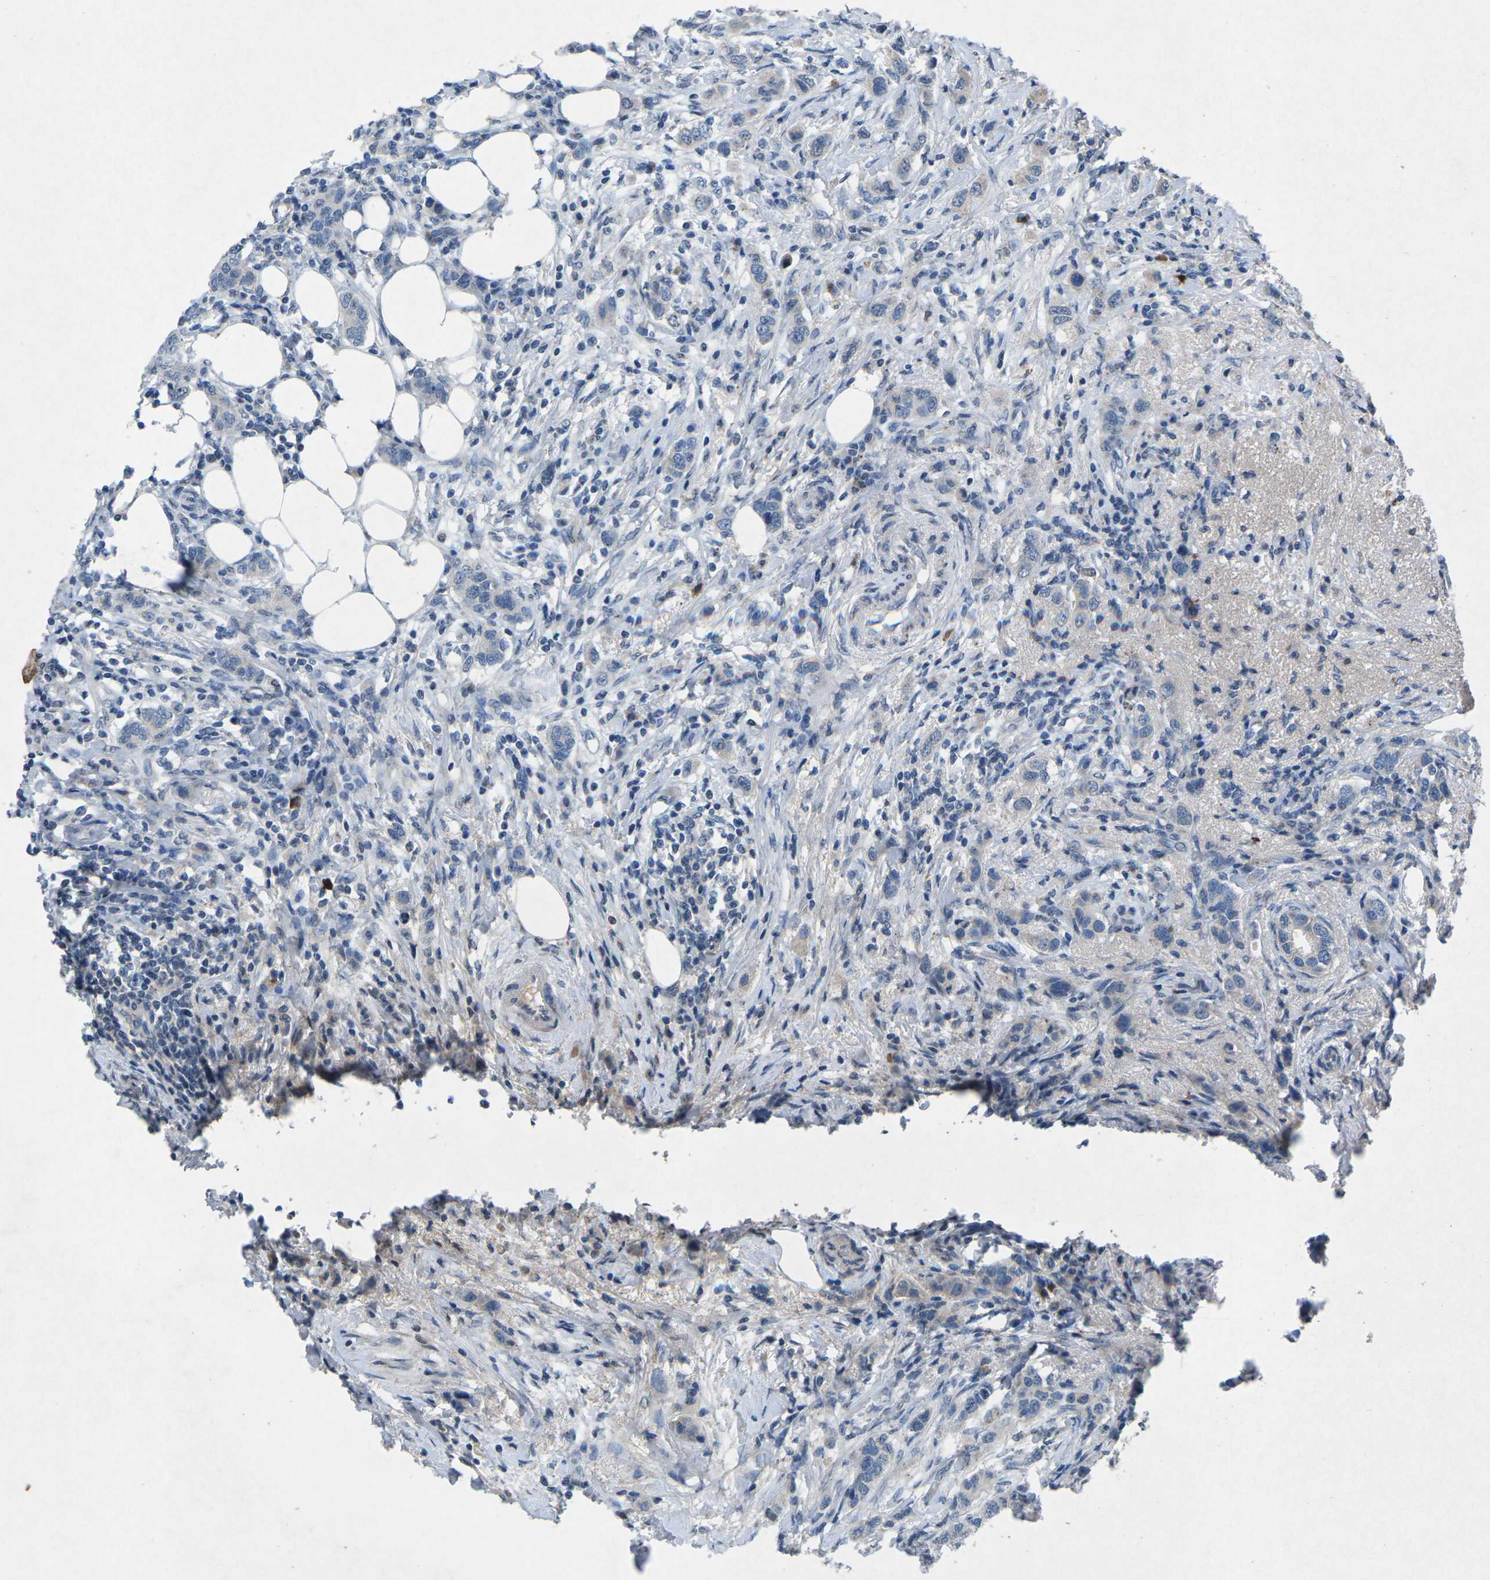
{"staining": {"intensity": "weak", "quantity": "<25%", "location": "cytoplasmic/membranous"}, "tissue": "breast cancer", "cell_type": "Tumor cells", "image_type": "cancer", "snomed": [{"axis": "morphology", "description": "Duct carcinoma"}, {"axis": "topography", "description": "Breast"}], "caption": "Protein analysis of breast invasive ductal carcinoma shows no significant expression in tumor cells.", "gene": "PLG", "patient": {"sex": "female", "age": 50}}